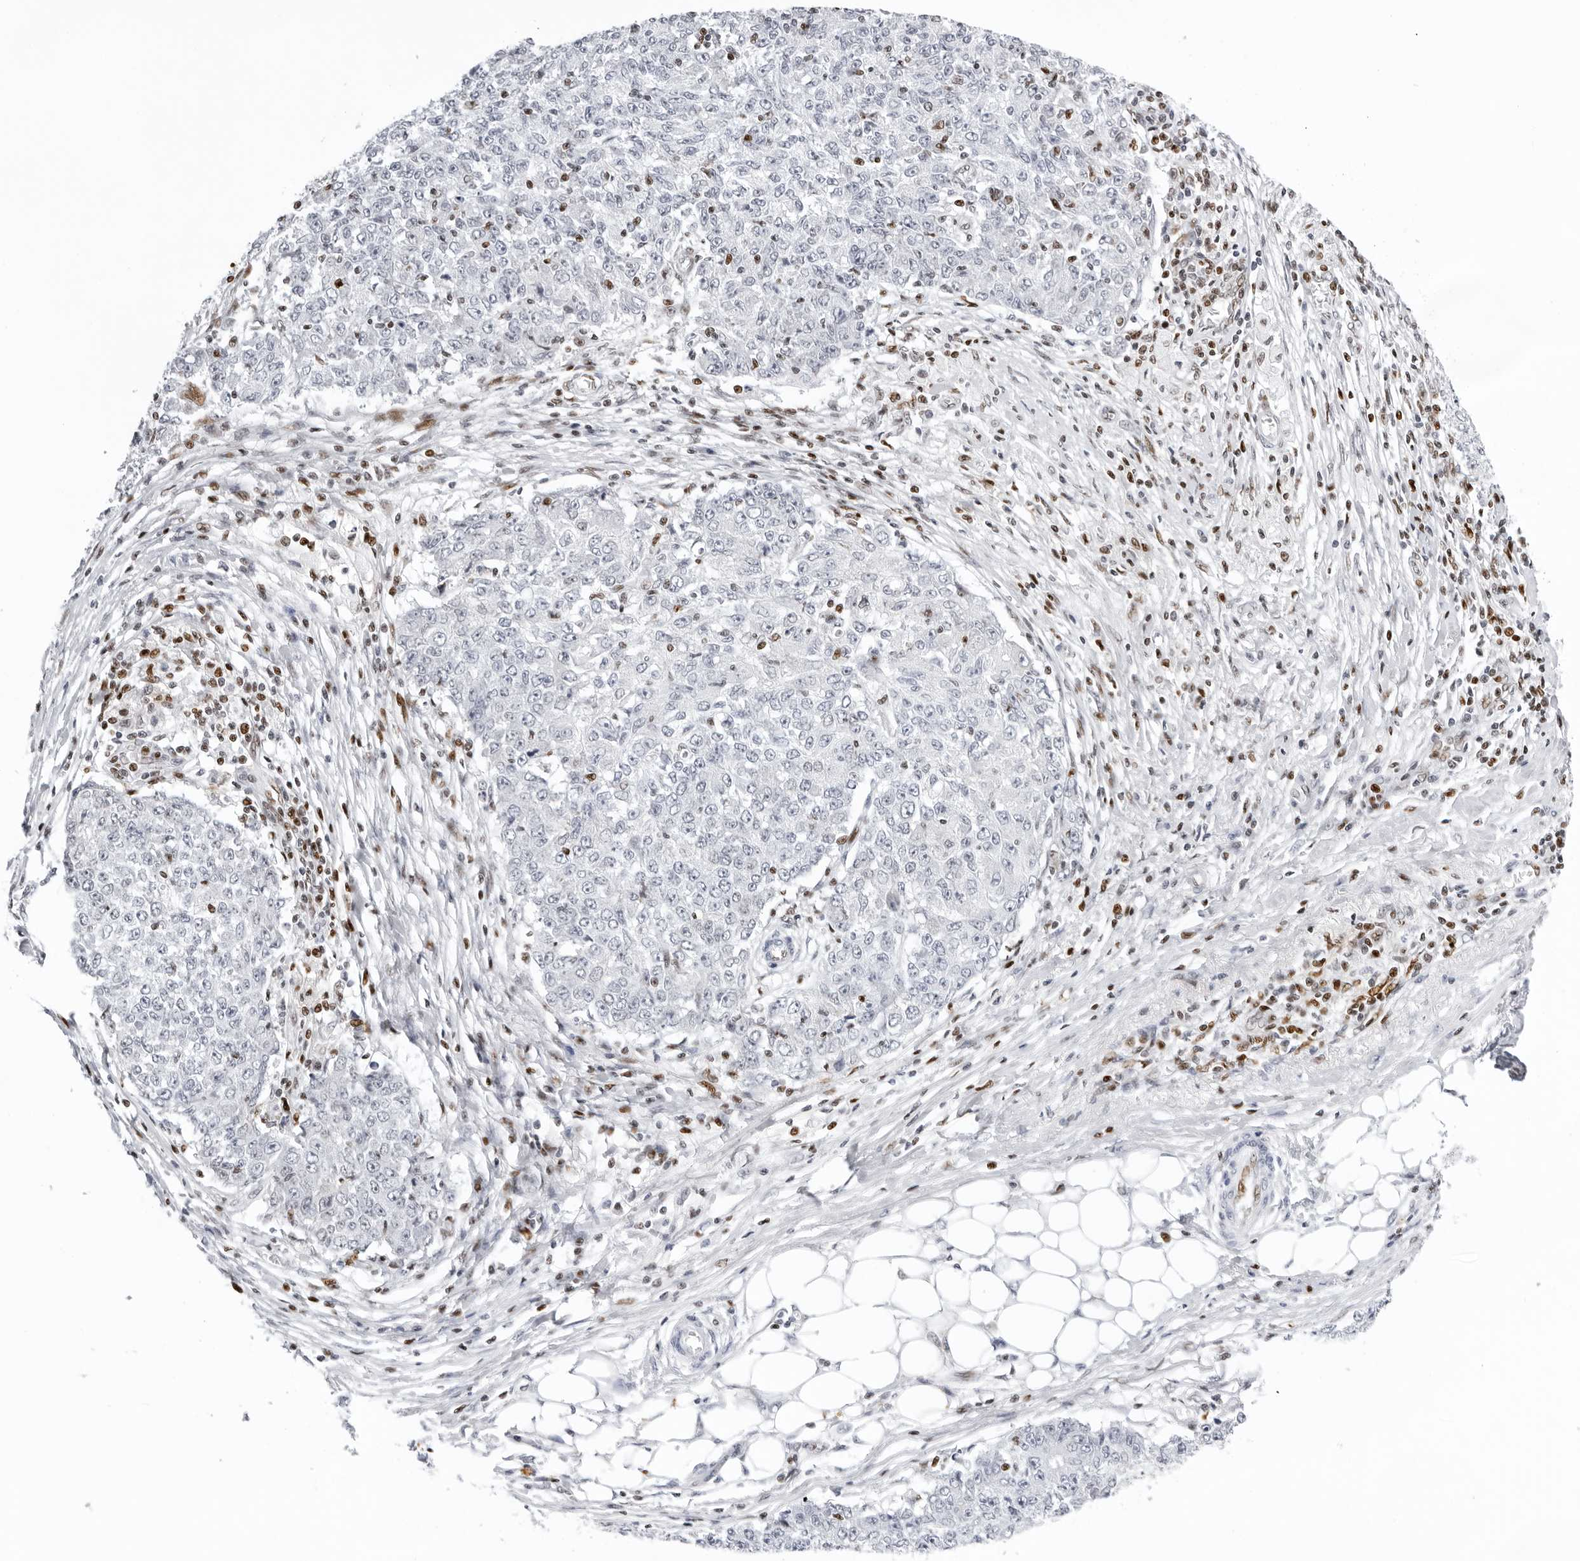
{"staining": {"intensity": "negative", "quantity": "none", "location": "none"}, "tissue": "ovarian cancer", "cell_type": "Tumor cells", "image_type": "cancer", "snomed": [{"axis": "morphology", "description": "Carcinoma, endometroid"}, {"axis": "topography", "description": "Ovary"}], "caption": "Tumor cells are negative for protein expression in human endometroid carcinoma (ovarian).", "gene": "OGG1", "patient": {"sex": "female", "age": 42}}